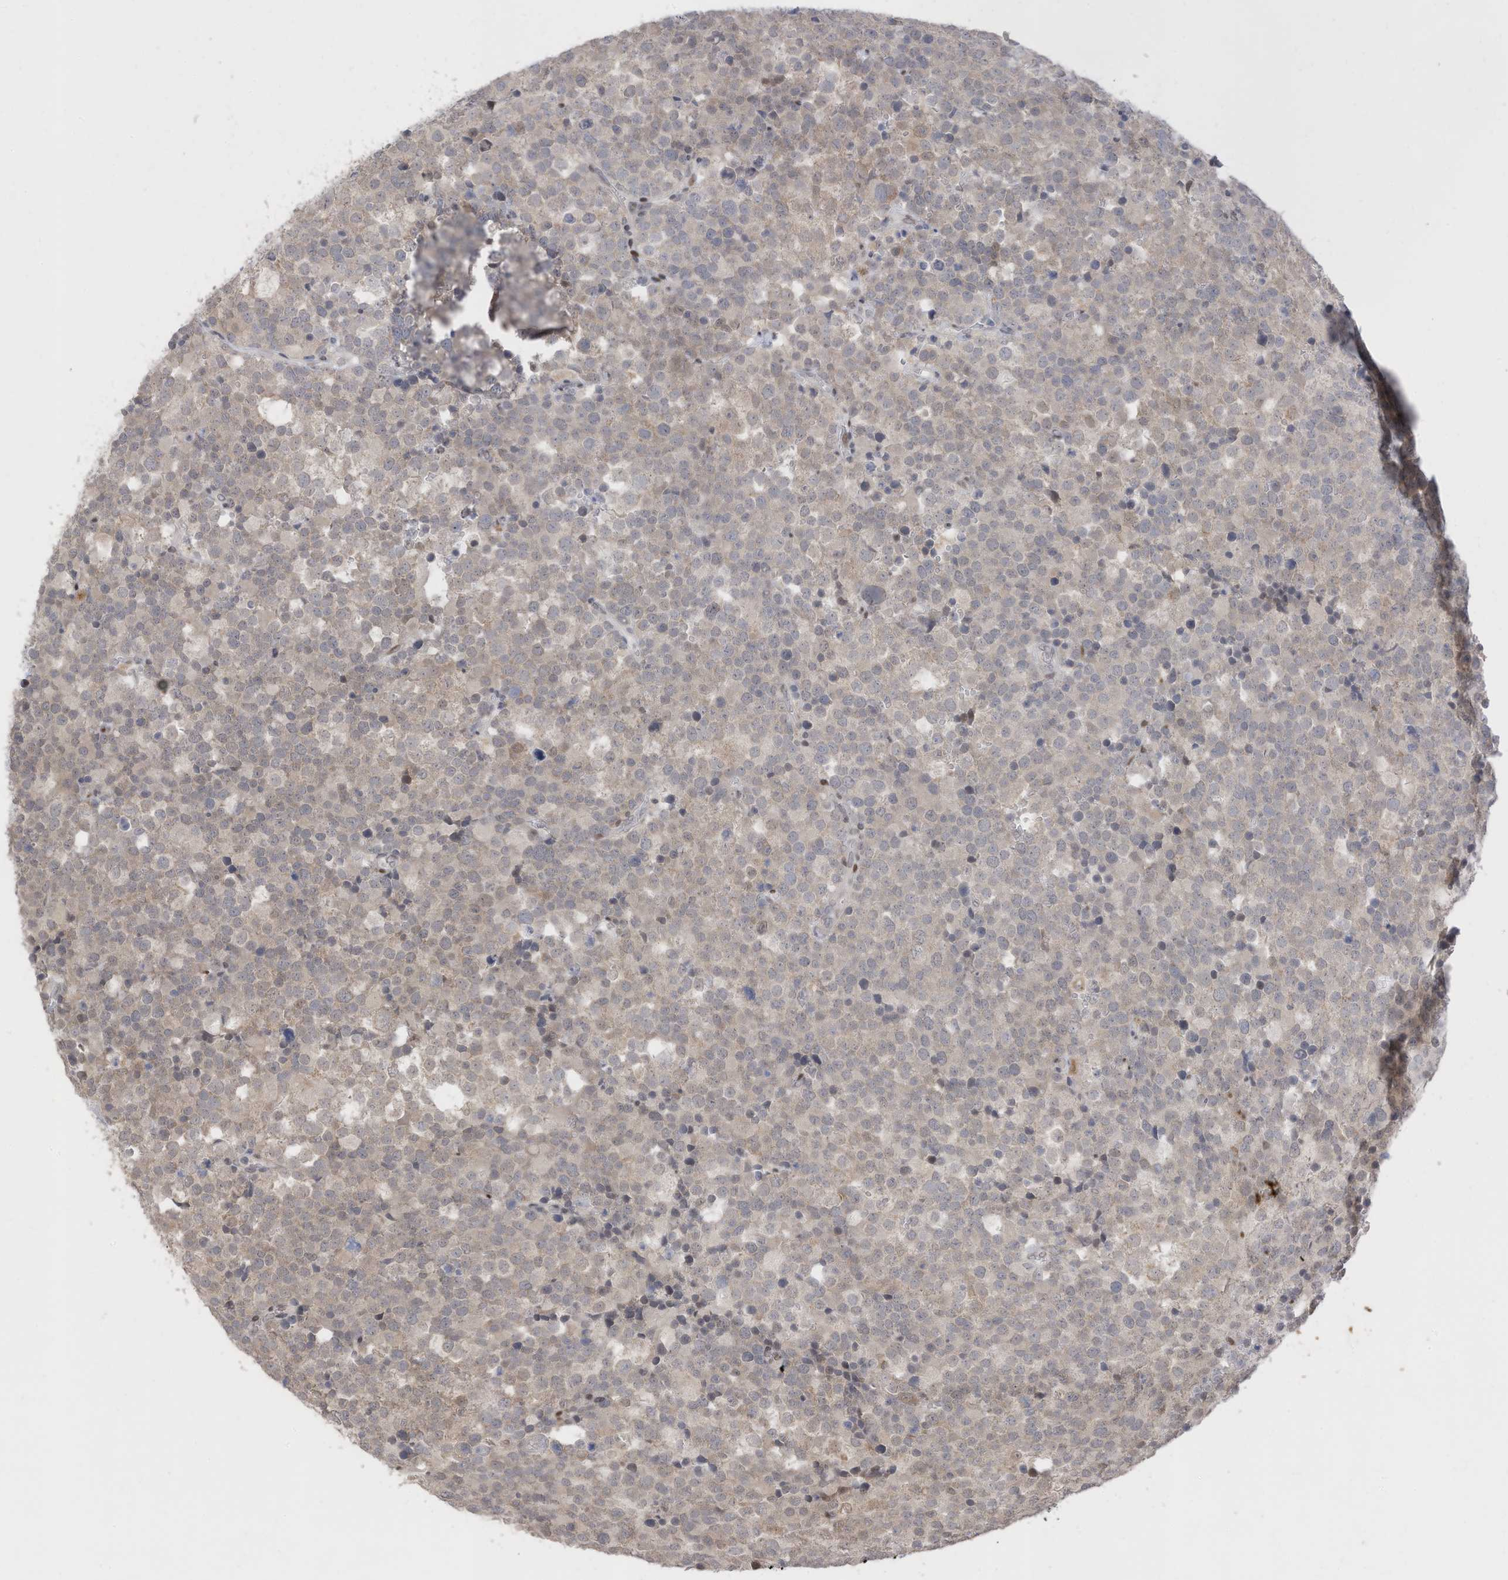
{"staining": {"intensity": "negative", "quantity": "none", "location": "none"}, "tissue": "testis cancer", "cell_type": "Tumor cells", "image_type": "cancer", "snomed": [{"axis": "morphology", "description": "Seminoma, NOS"}, {"axis": "topography", "description": "Testis"}], "caption": "Immunohistochemistry histopathology image of neoplastic tissue: testis cancer stained with DAB (3,3'-diaminobenzidine) exhibits no significant protein staining in tumor cells. The staining was performed using DAB to visualize the protein expression in brown, while the nuclei were stained in blue with hematoxylin (Magnification: 20x).", "gene": "RABL3", "patient": {"sex": "male", "age": 71}}